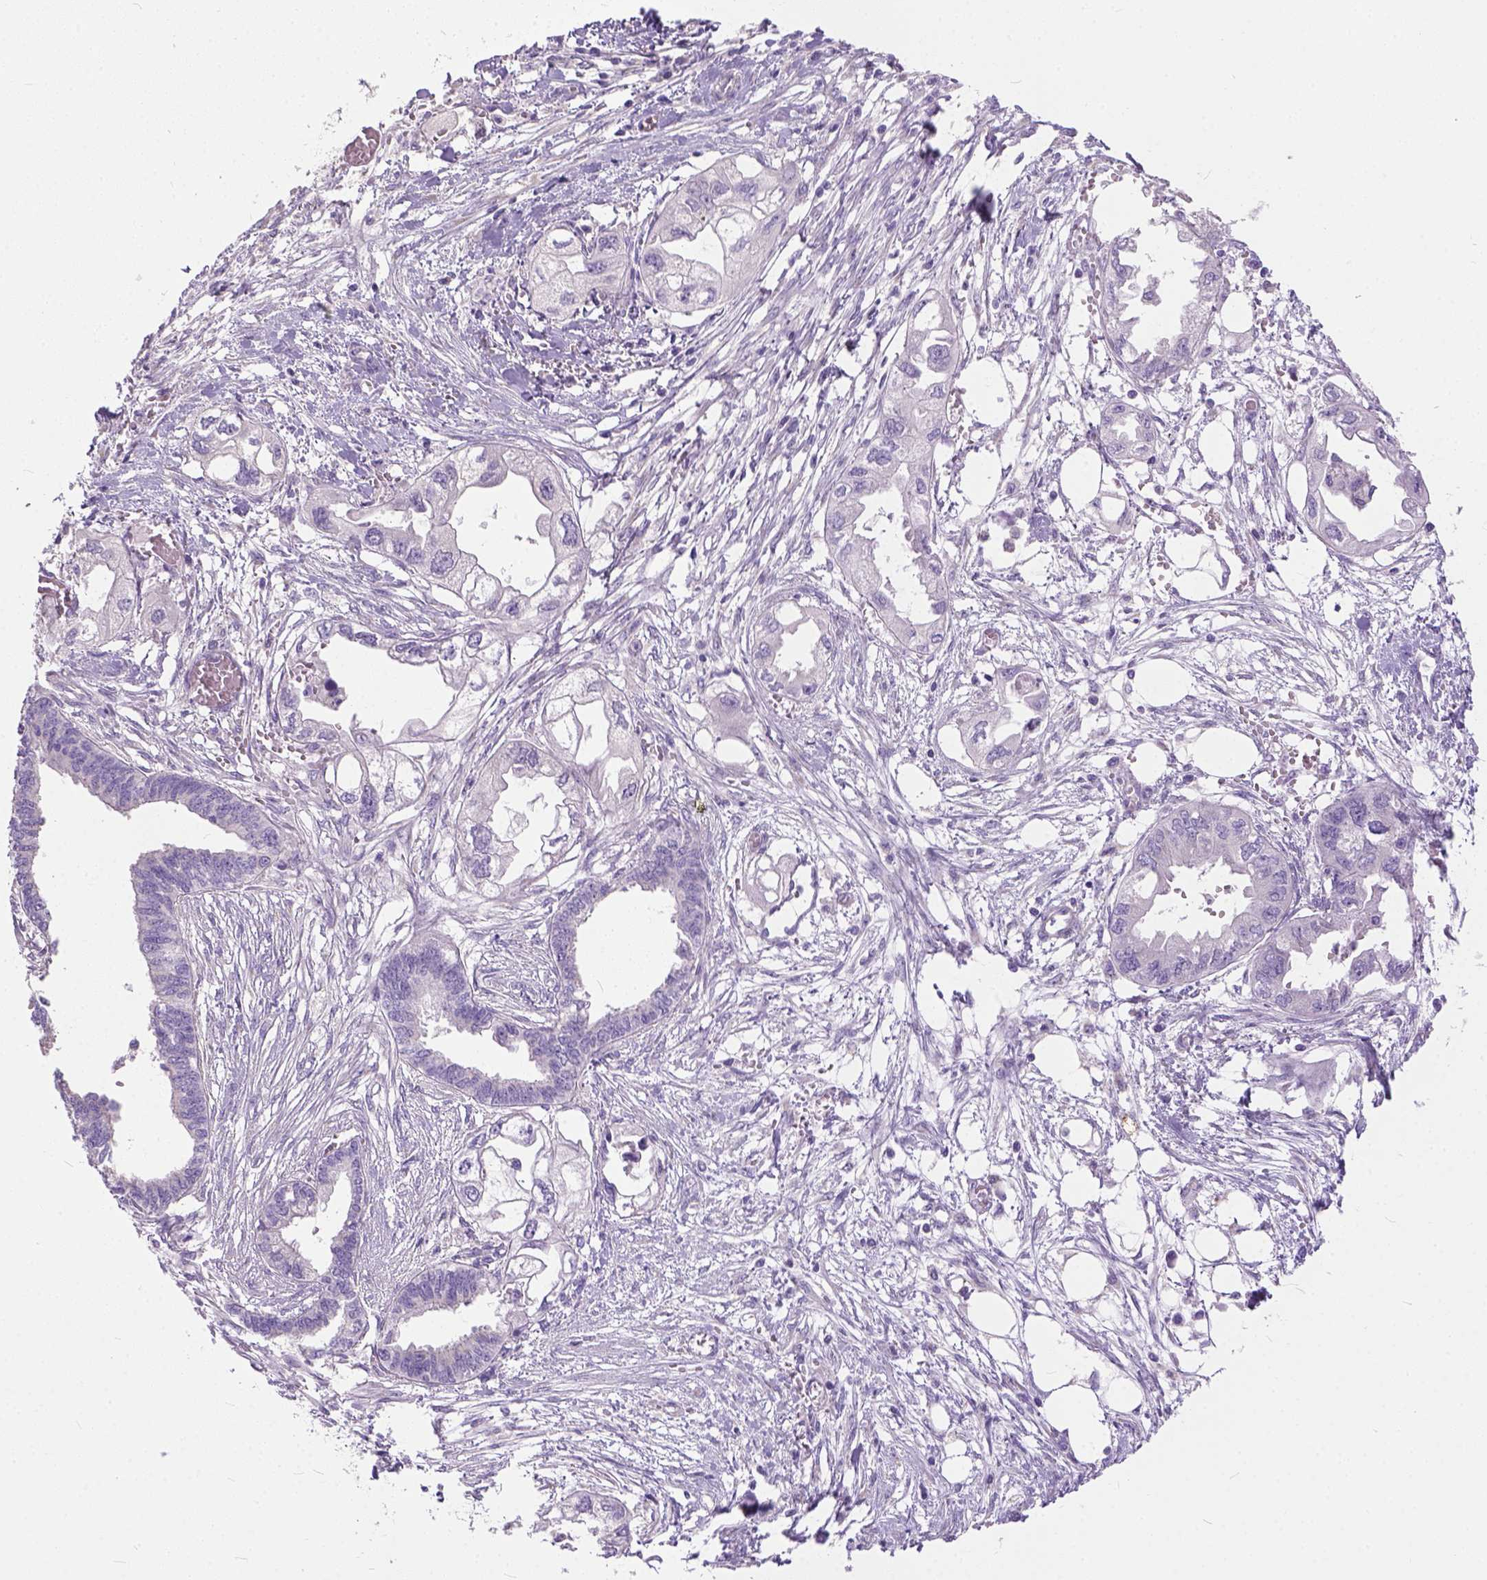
{"staining": {"intensity": "negative", "quantity": "none", "location": "none"}, "tissue": "endometrial cancer", "cell_type": "Tumor cells", "image_type": "cancer", "snomed": [{"axis": "morphology", "description": "Adenocarcinoma, NOS"}, {"axis": "morphology", "description": "Adenocarcinoma, metastatic, NOS"}, {"axis": "topography", "description": "Adipose tissue"}, {"axis": "topography", "description": "Endometrium"}], "caption": "There is no significant expression in tumor cells of endometrial cancer (adenocarcinoma).", "gene": "BANF2", "patient": {"sex": "female", "age": 67}}